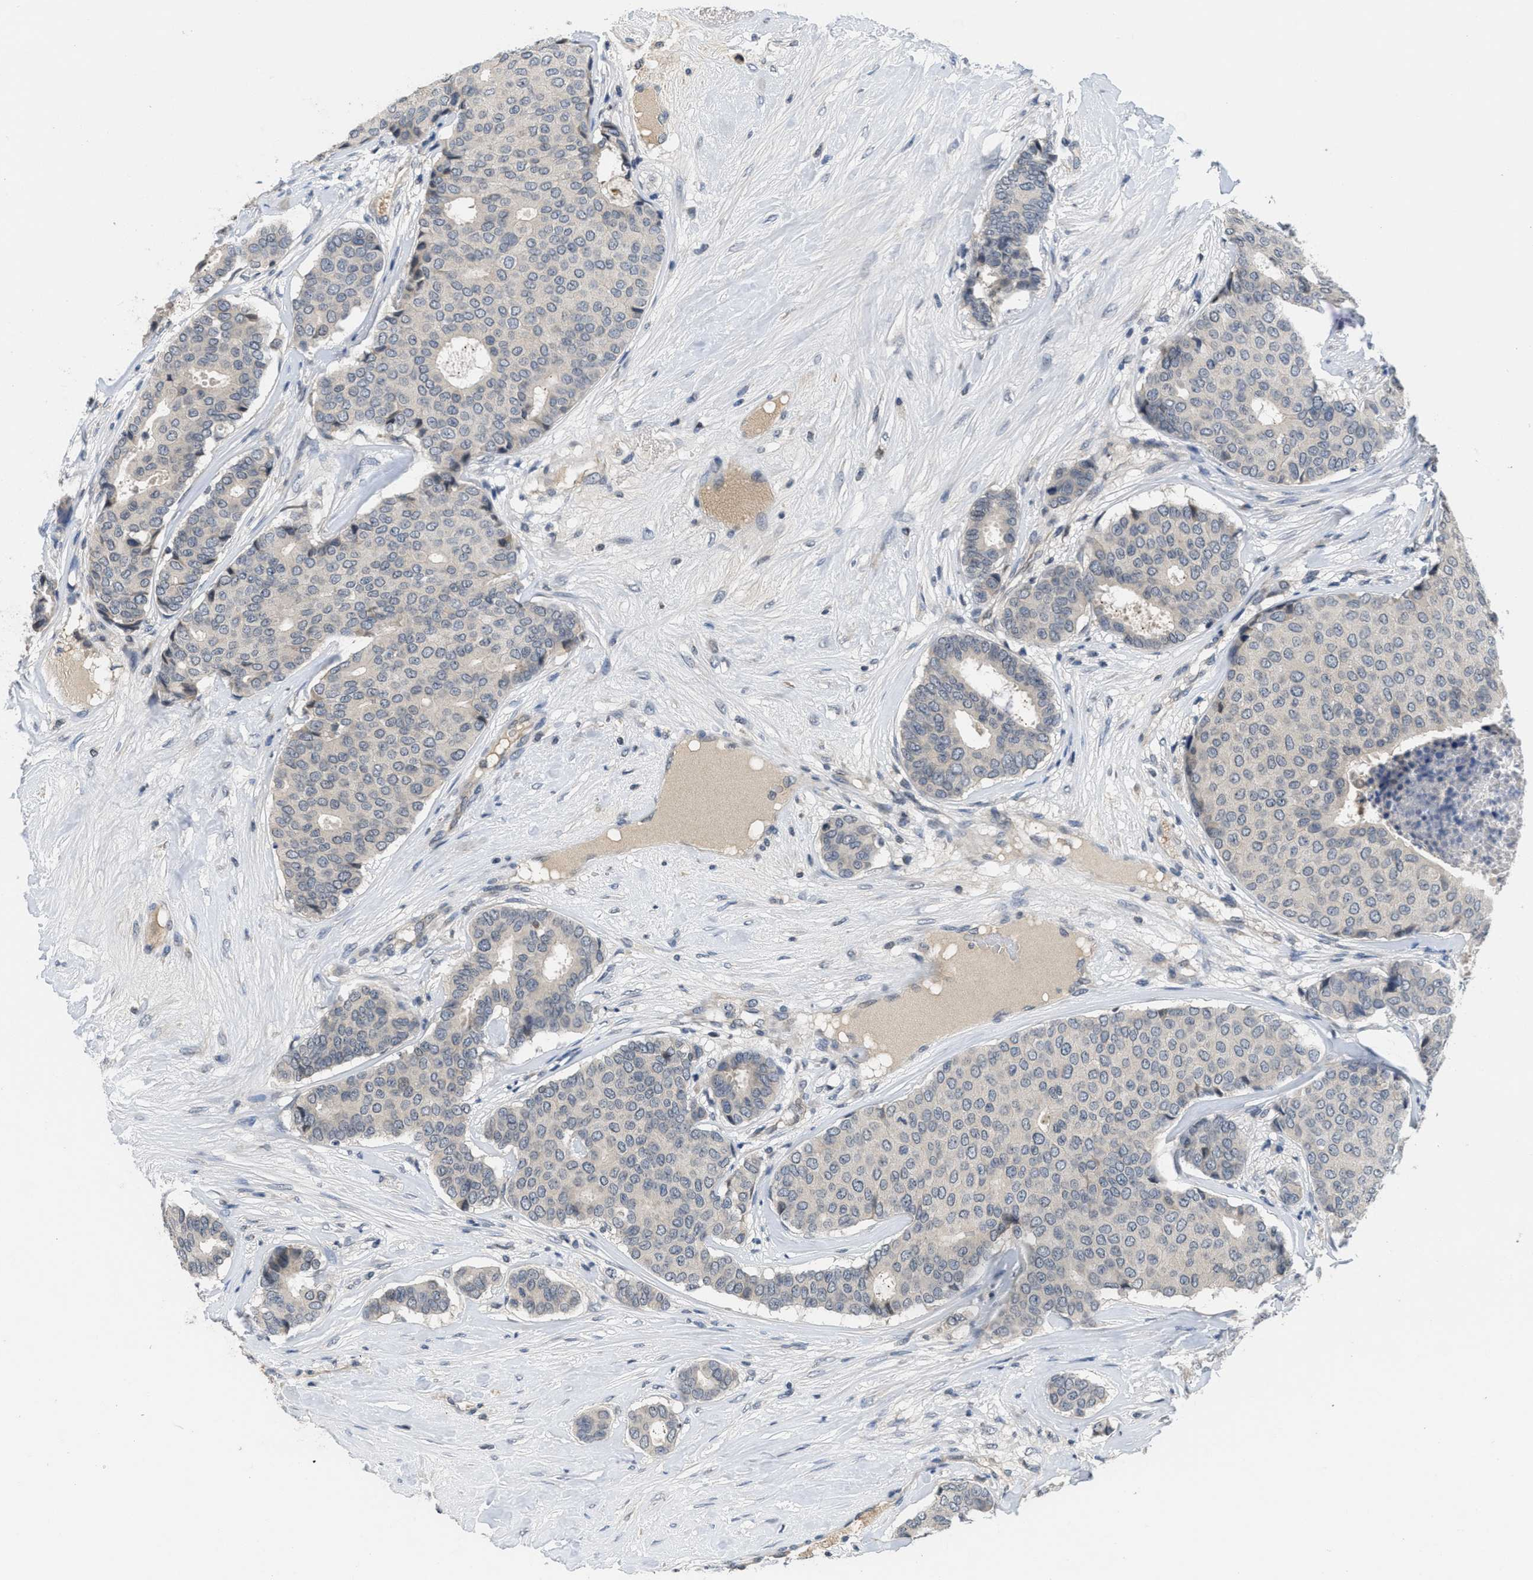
{"staining": {"intensity": "negative", "quantity": "none", "location": "none"}, "tissue": "breast cancer", "cell_type": "Tumor cells", "image_type": "cancer", "snomed": [{"axis": "morphology", "description": "Duct carcinoma"}, {"axis": "topography", "description": "Breast"}], "caption": "Protein analysis of breast cancer exhibits no significant expression in tumor cells.", "gene": "ANGPT1", "patient": {"sex": "female", "age": 75}}